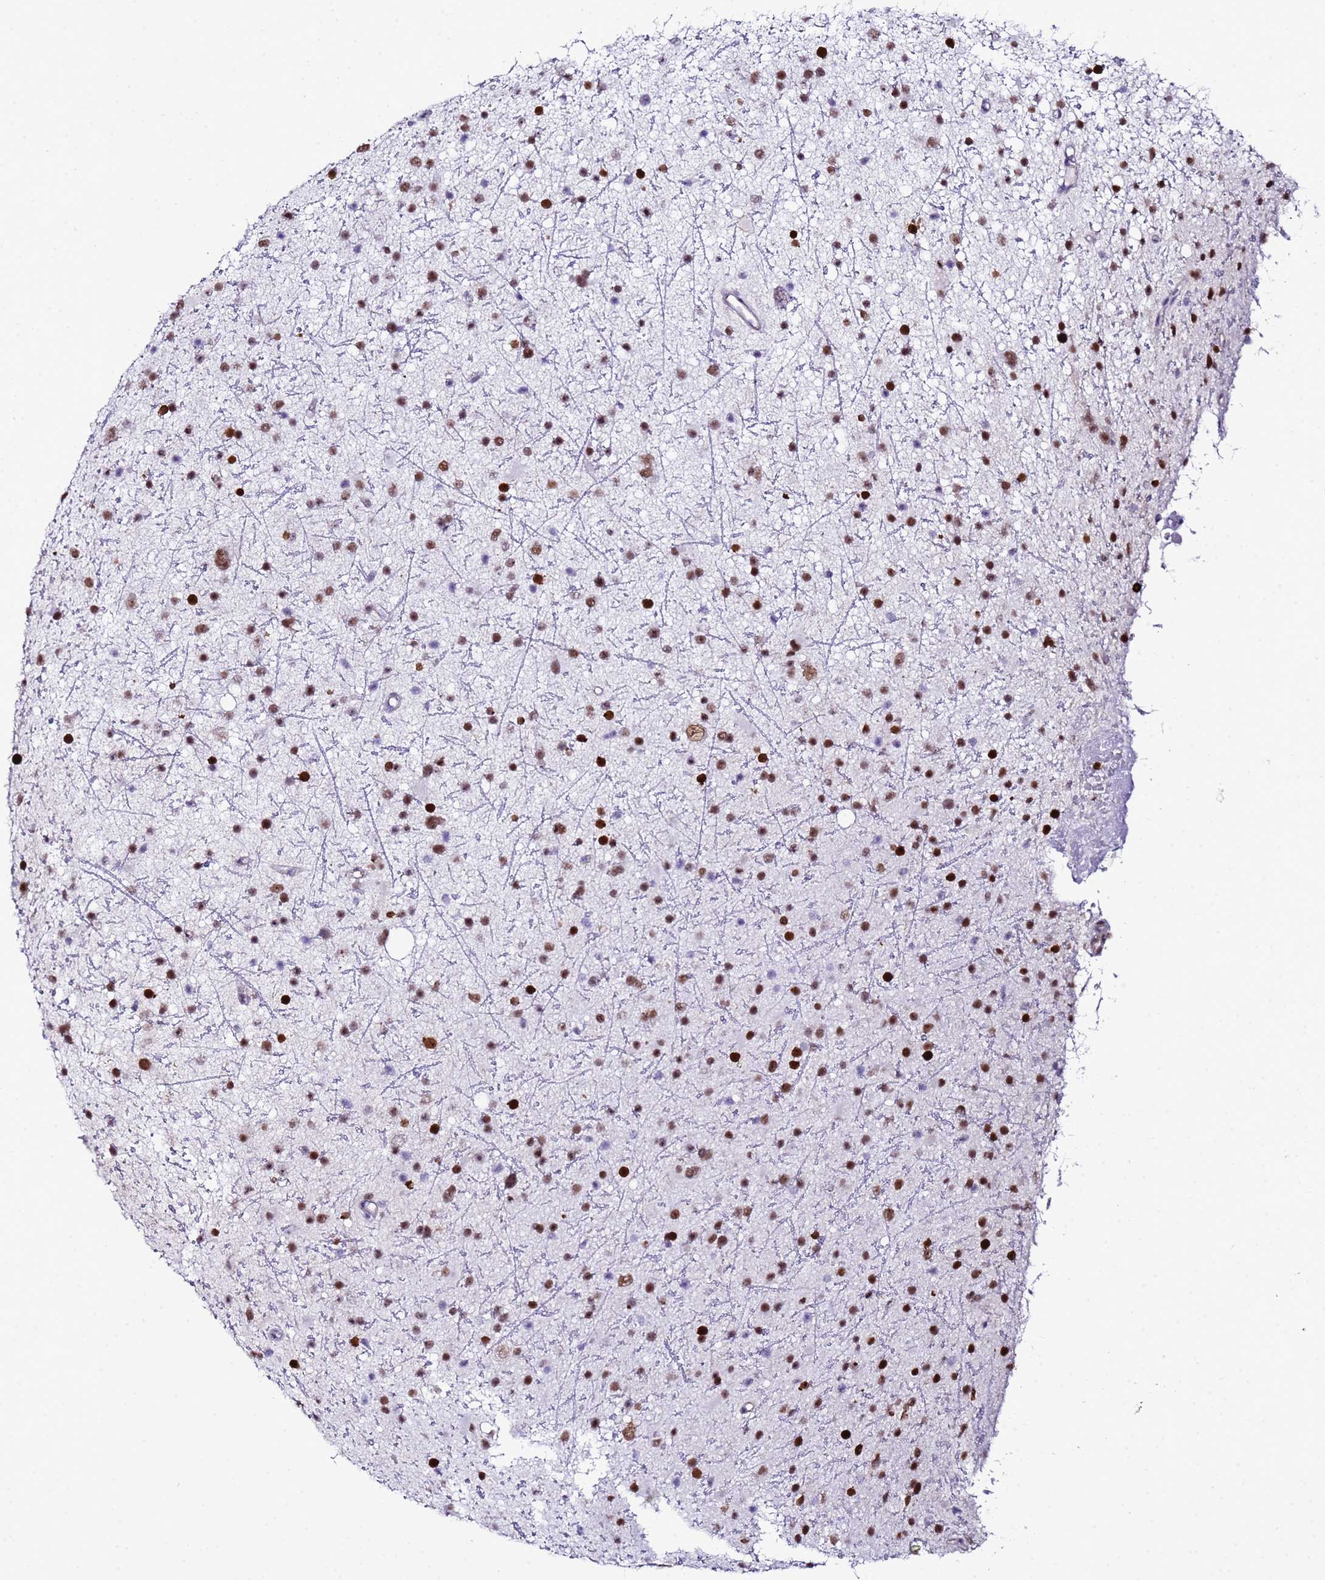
{"staining": {"intensity": "strong", "quantity": "25%-75%", "location": "nuclear"}, "tissue": "glioma", "cell_type": "Tumor cells", "image_type": "cancer", "snomed": [{"axis": "morphology", "description": "Glioma, malignant, Low grade"}, {"axis": "topography", "description": "Cerebral cortex"}], "caption": "The histopathology image exhibits immunohistochemical staining of low-grade glioma (malignant). There is strong nuclear positivity is appreciated in approximately 25%-75% of tumor cells.", "gene": "BCL7A", "patient": {"sex": "female", "age": 39}}